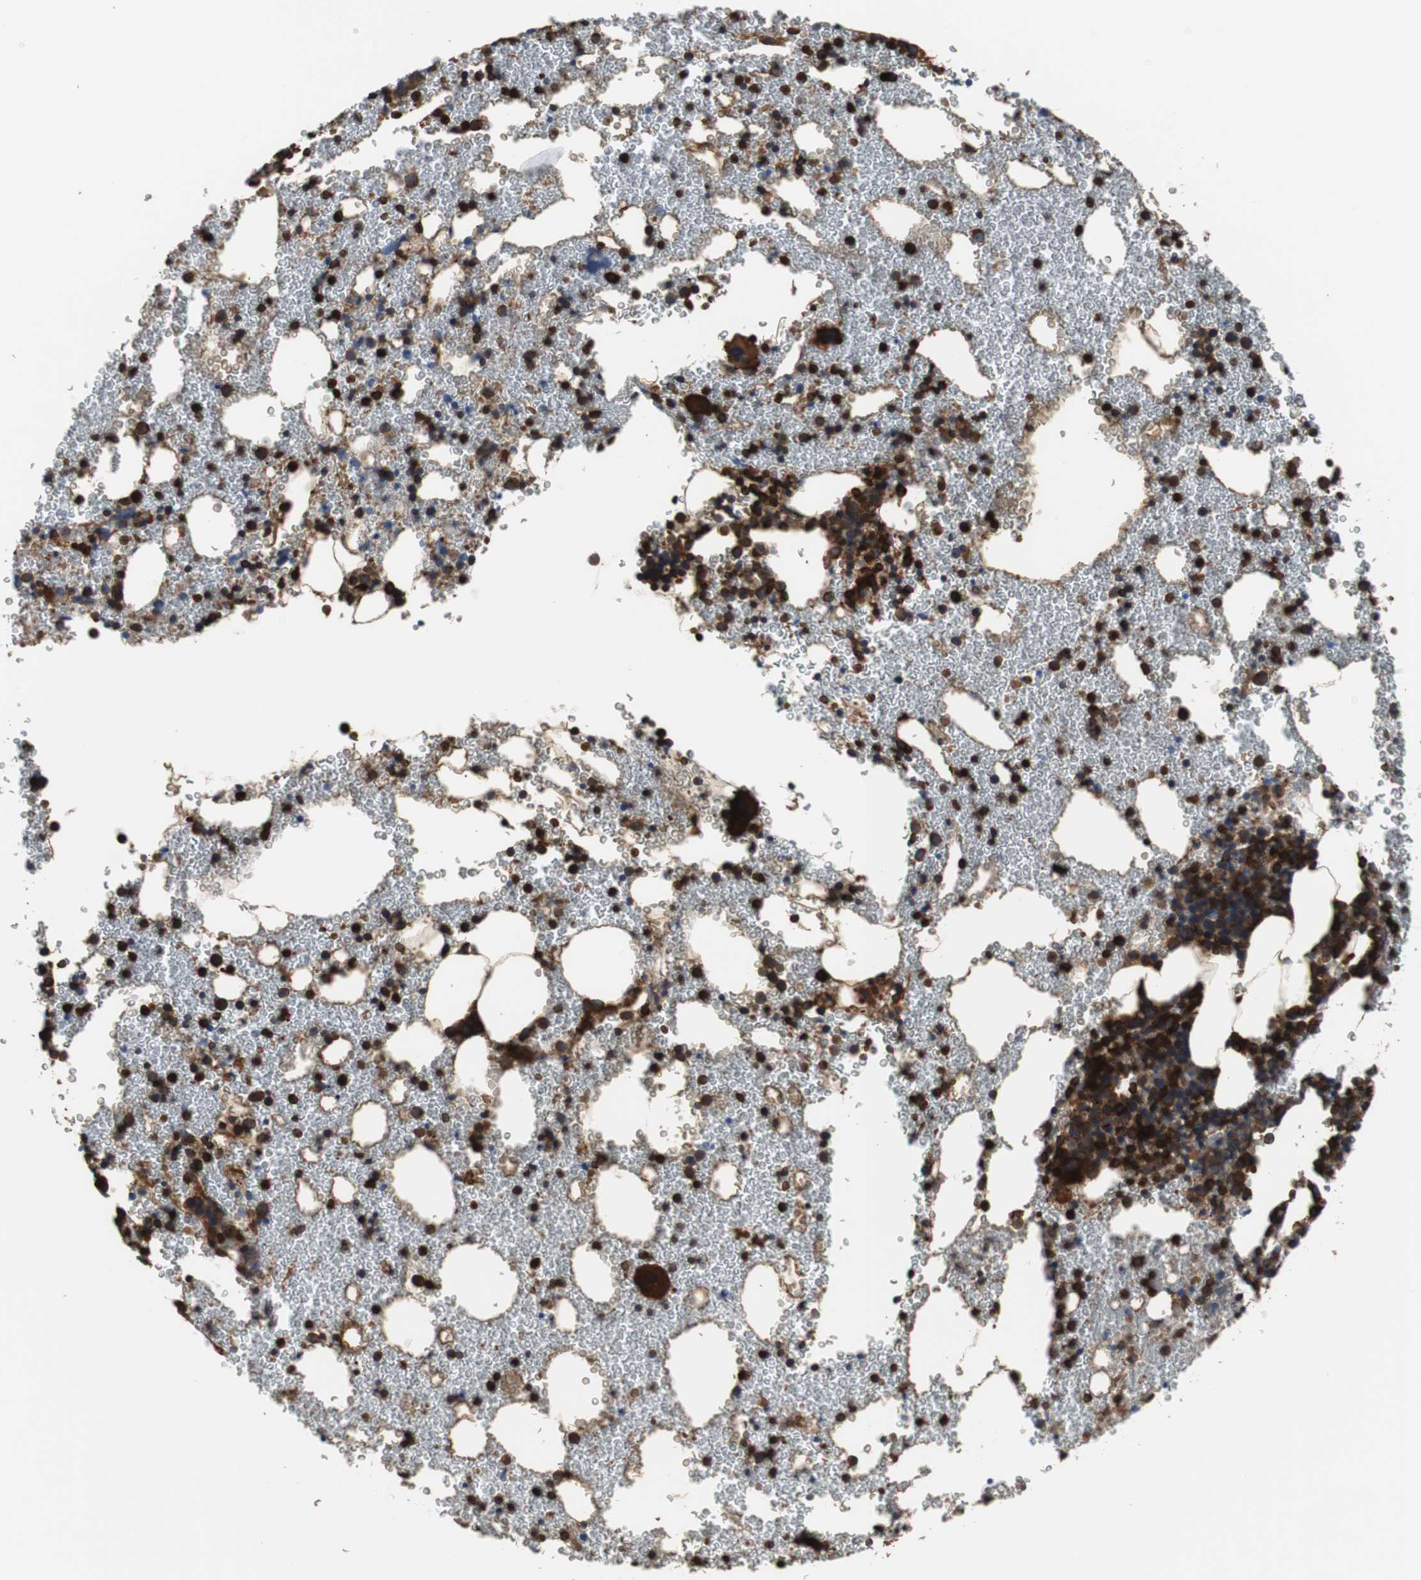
{"staining": {"intensity": "strong", "quantity": "<25%", "location": "cytoplasmic/membranous"}, "tissue": "bone marrow", "cell_type": "Hematopoietic cells", "image_type": "normal", "snomed": [{"axis": "morphology", "description": "Normal tissue, NOS"}, {"axis": "morphology", "description": "Inflammation, NOS"}, {"axis": "topography", "description": "Bone marrow"}], "caption": "The micrograph displays immunohistochemical staining of normal bone marrow. There is strong cytoplasmic/membranous positivity is identified in about <25% of hematopoietic cells. (brown staining indicates protein expression, while blue staining denotes nuclei).", "gene": "PLCG2", "patient": {"sex": "male", "age": 22}}